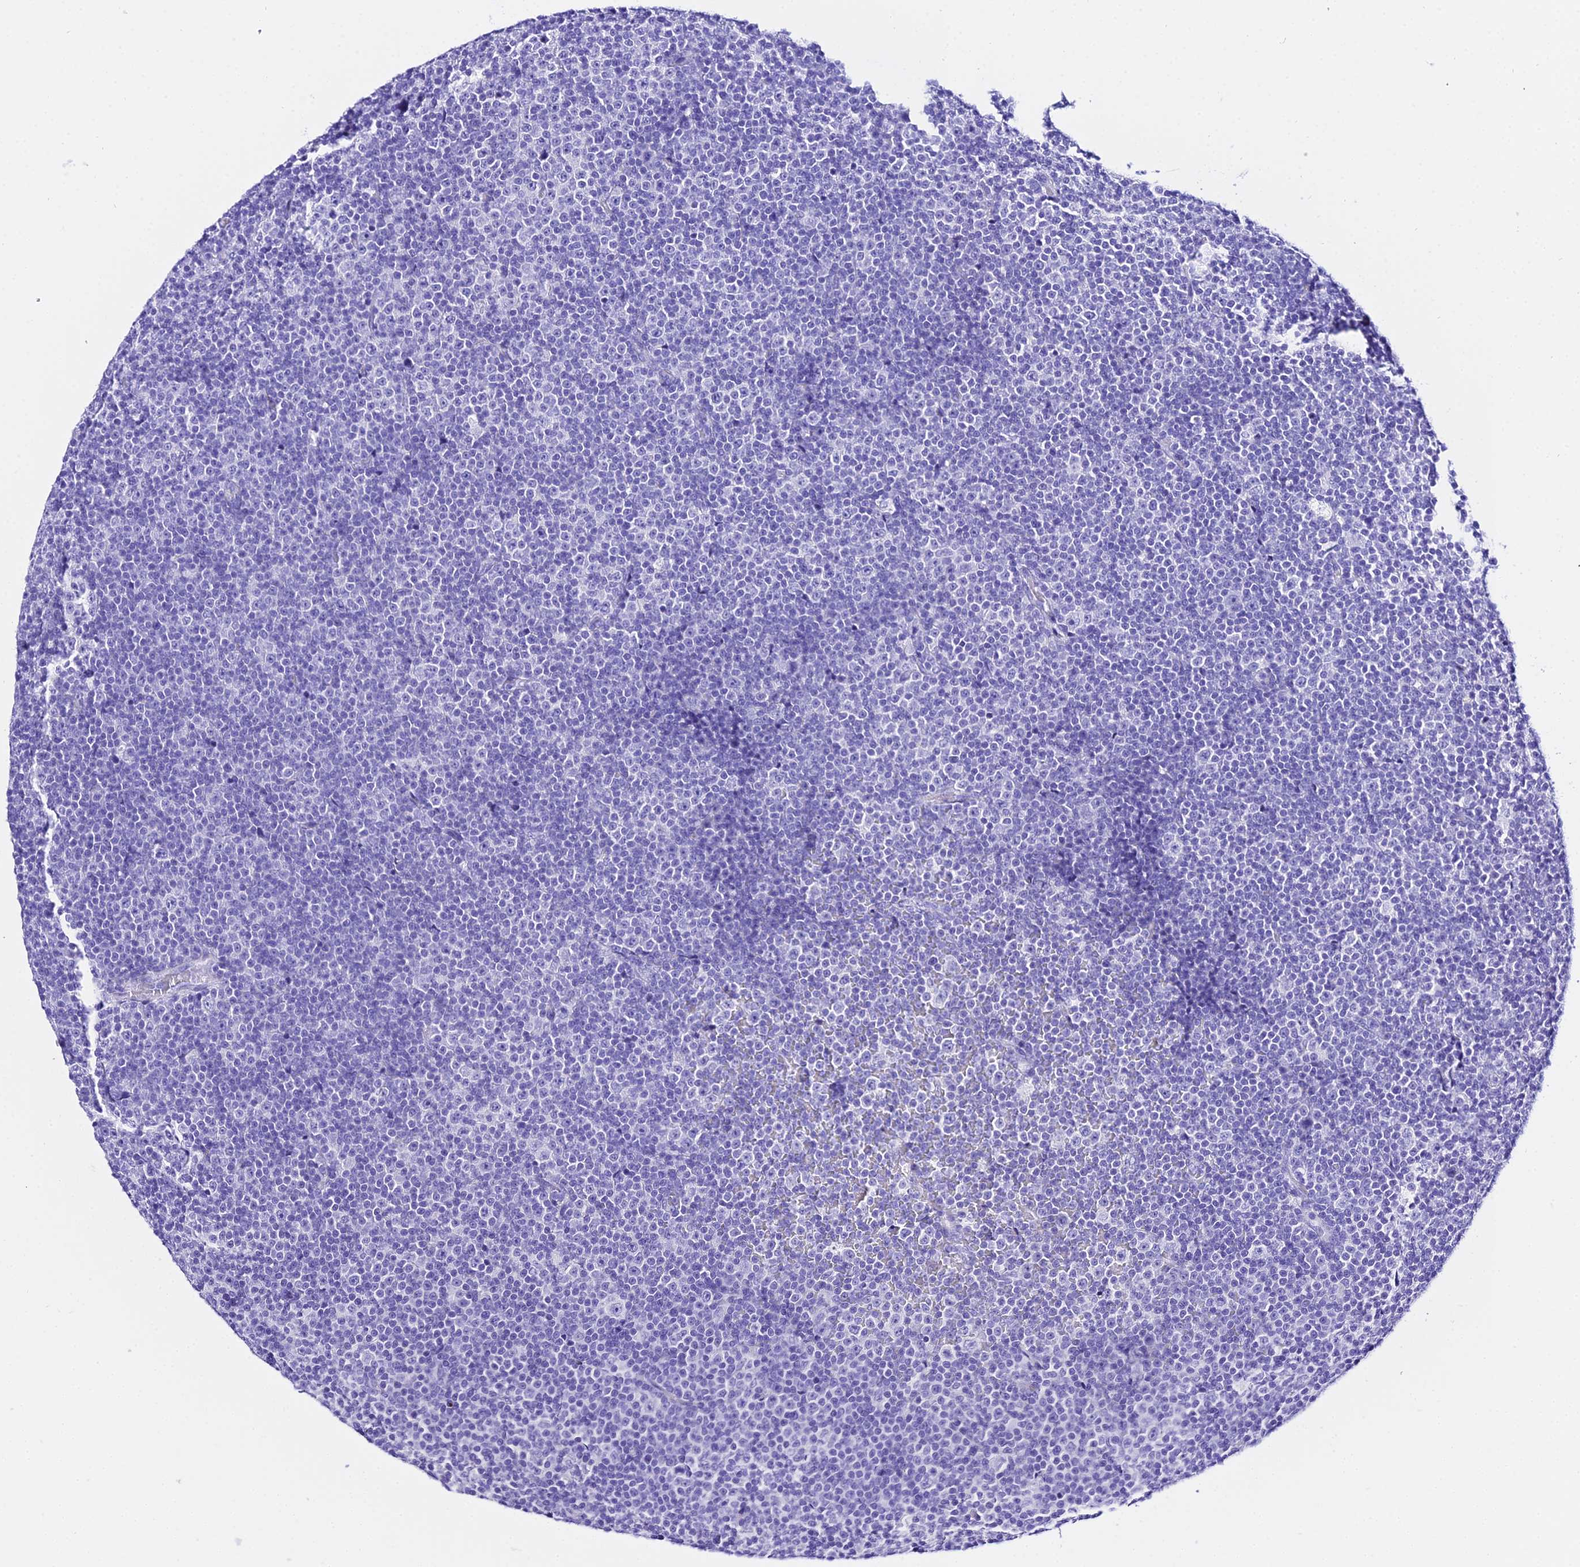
{"staining": {"intensity": "negative", "quantity": "none", "location": "none"}, "tissue": "lymphoma", "cell_type": "Tumor cells", "image_type": "cancer", "snomed": [{"axis": "morphology", "description": "Malignant lymphoma, non-Hodgkin's type, Low grade"}, {"axis": "topography", "description": "Lymph node"}], "caption": "Tumor cells show no significant expression in lymphoma.", "gene": "TRMT44", "patient": {"sex": "female", "age": 67}}